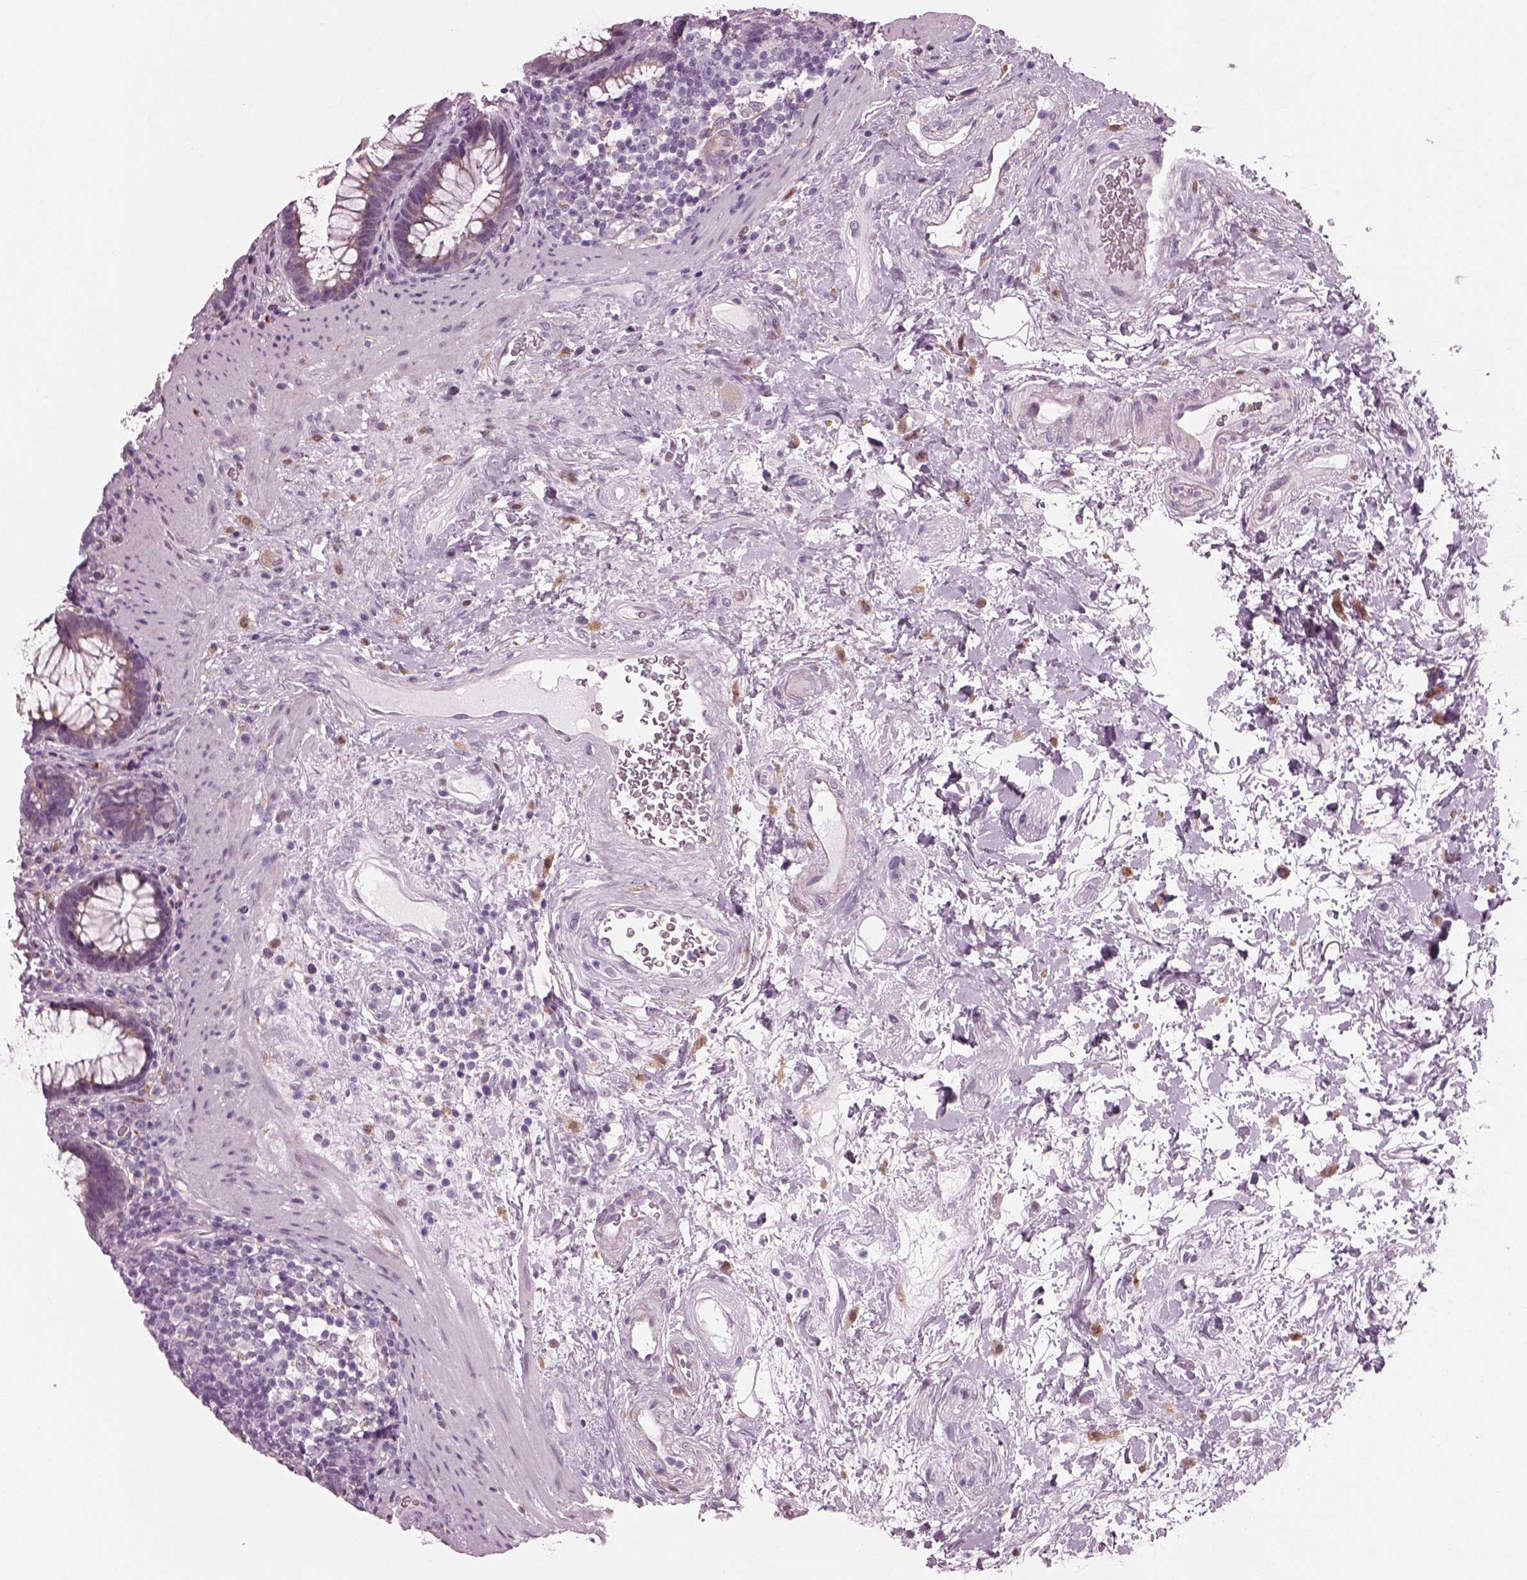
{"staining": {"intensity": "weak", "quantity": ">75%", "location": "cytoplasmic/membranous"}, "tissue": "rectum", "cell_type": "Glandular cells", "image_type": "normal", "snomed": [{"axis": "morphology", "description": "Normal tissue, NOS"}, {"axis": "topography", "description": "Rectum"}], "caption": "The histopathology image exhibits immunohistochemical staining of benign rectum. There is weak cytoplasmic/membranous staining is present in approximately >75% of glandular cells. The staining was performed using DAB to visualize the protein expression in brown, while the nuclei were stained in blue with hematoxylin (Magnification: 20x).", "gene": "PRR9", "patient": {"sex": "male", "age": 72}}